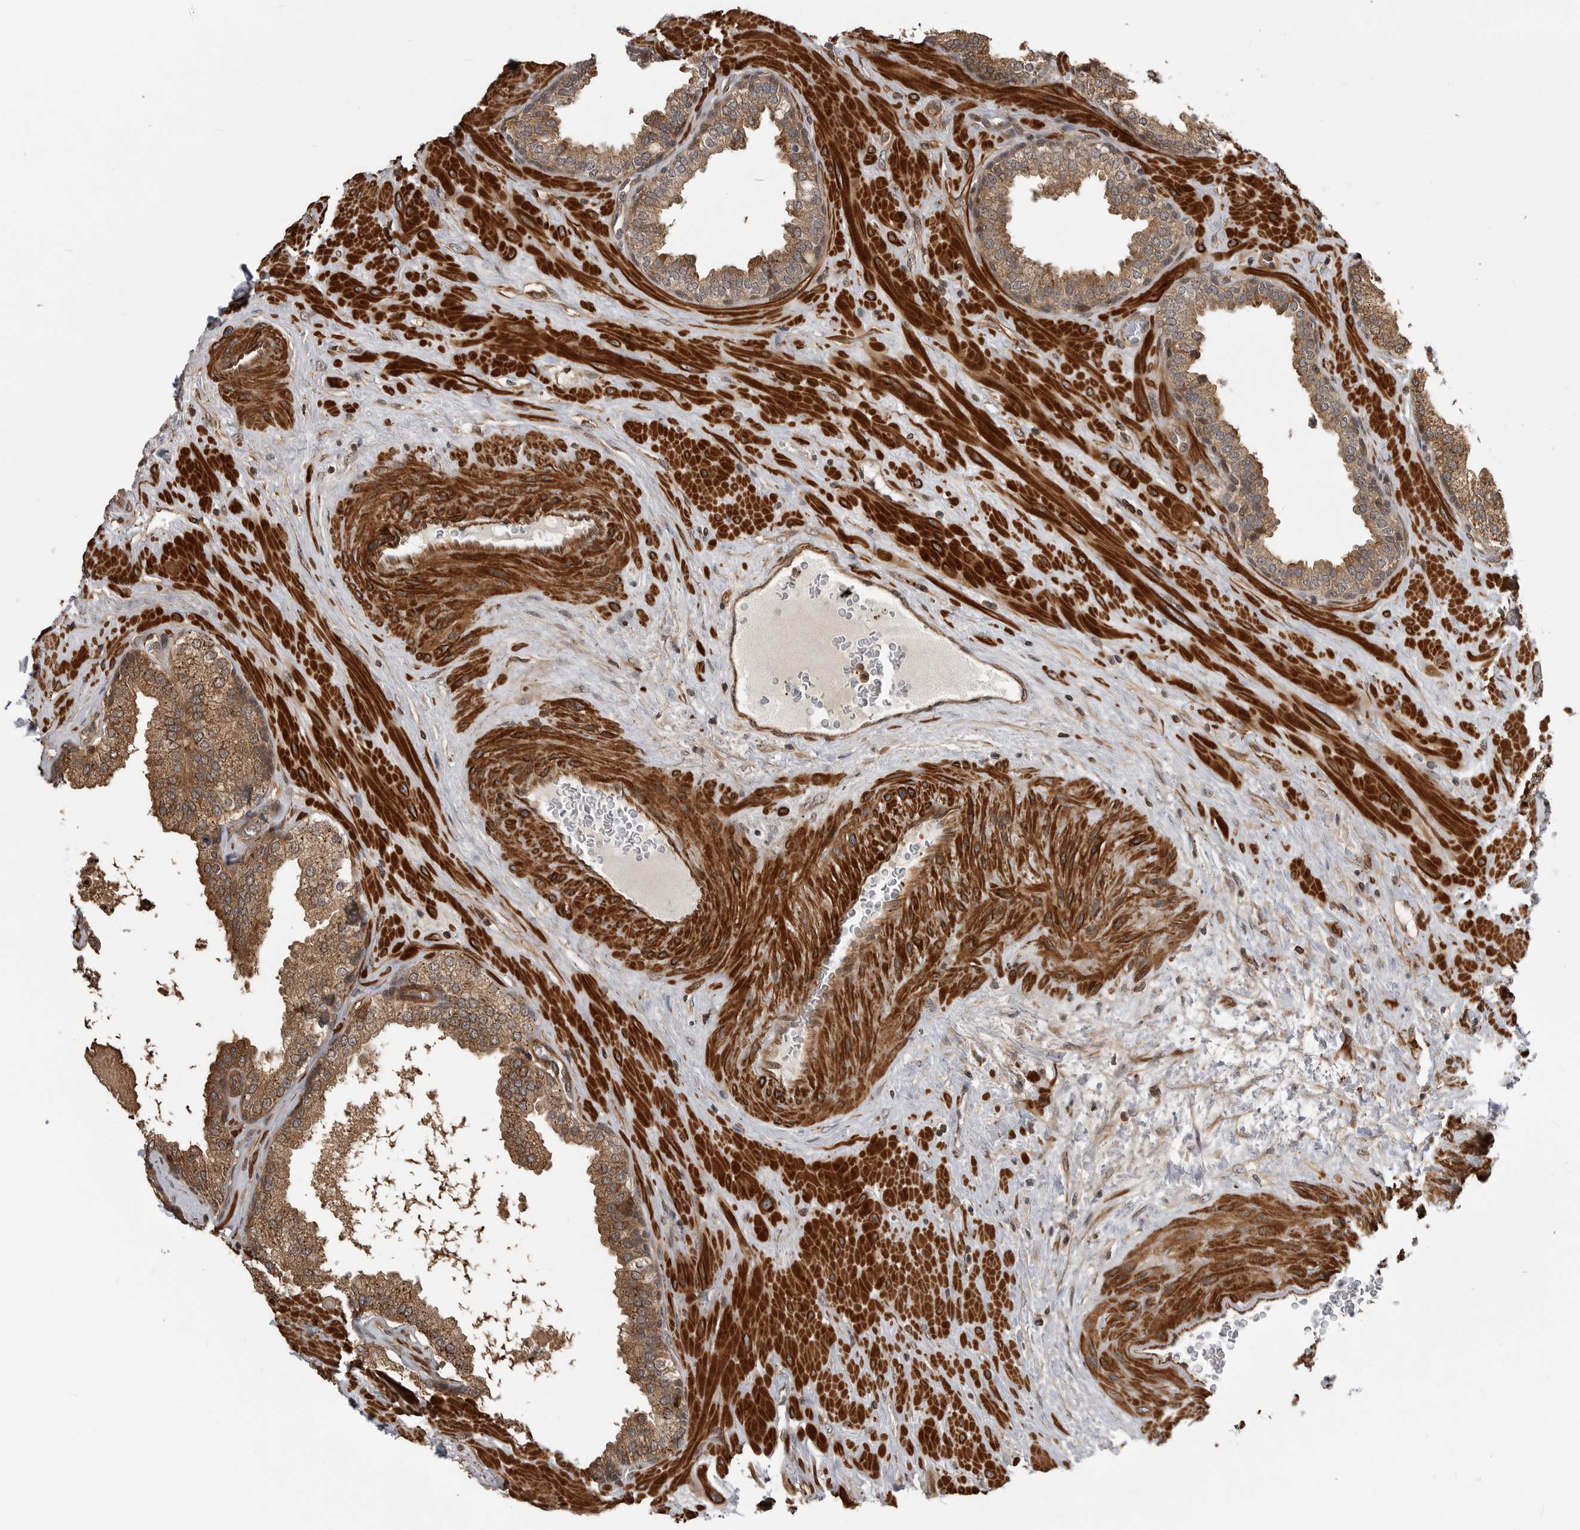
{"staining": {"intensity": "moderate", "quantity": ">75%", "location": "cytoplasmic/membranous"}, "tissue": "prostate", "cell_type": "Glandular cells", "image_type": "normal", "snomed": [{"axis": "morphology", "description": "Normal tissue, NOS"}, {"axis": "topography", "description": "Prostate"}], "caption": "This is an image of immunohistochemistry staining of unremarkable prostate, which shows moderate staining in the cytoplasmic/membranous of glandular cells.", "gene": "TRIM56", "patient": {"sex": "male", "age": 51}}